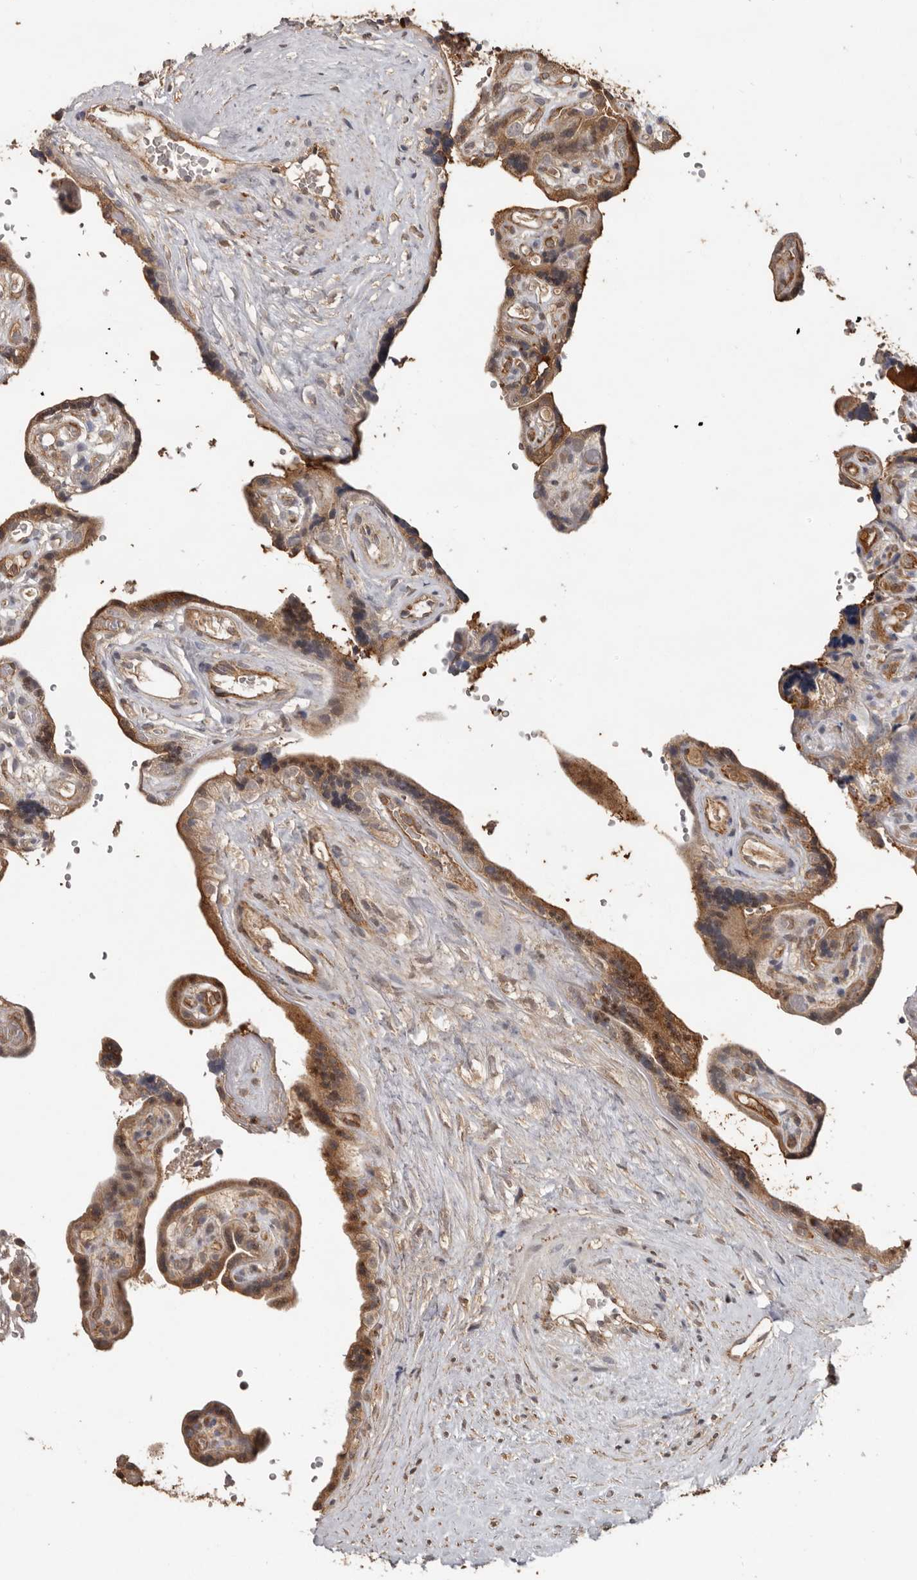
{"staining": {"intensity": "moderate", "quantity": ">75%", "location": "cytoplasmic/membranous"}, "tissue": "placenta", "cell_type": "Decidual cells", "image_type": "normal", "snomed": [{"axis": "morphology", "description": "Normal tissue, NOS"}, {"axis": "topography", "description": "Placenta"}], "caption": "Moderate cytoplasmic/membranous staining is identified in about >75% of decidual cells in unremarkable placenta.", "gene": "MTF1", "patient": {"sex": "female", "age": 30}}